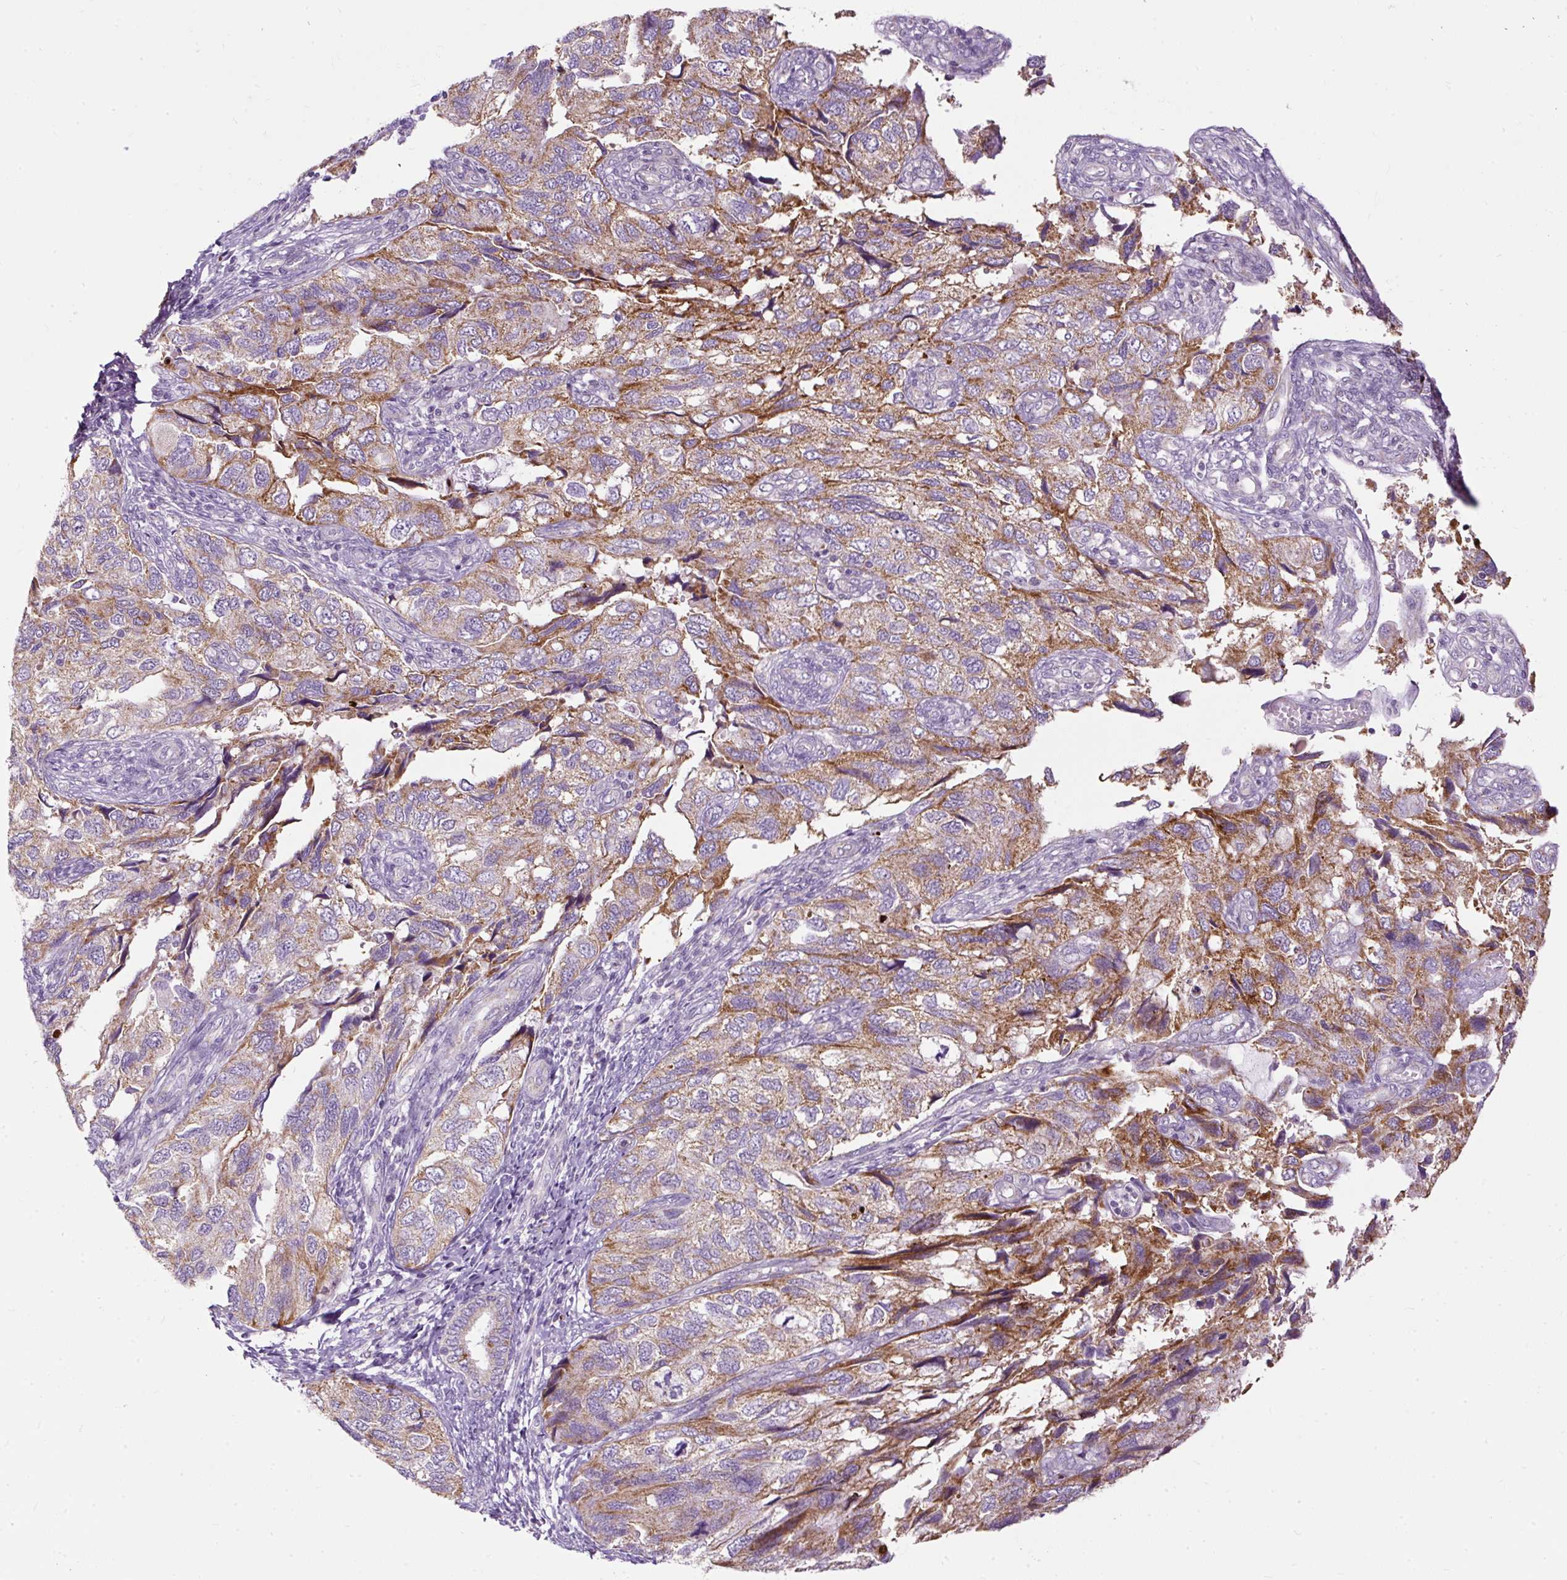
{"staining": {"intensity": "moderate", "quantity": ">75%", "location": "cytoplasmic/membranous"}, "tissue": "endometrial cancer", "cell_type": "Tumor cells", "image_type": "cancer", "snomed": [{"axis": "morphology", "description": "Carcinoma, NOS"}, {"axis": "topography", "description": "Uterus"}], "caption": "A brown stain highlights moderate cytoplasmic/membranous positivity of a protein in human carcinoma (endometrial) tumor cells.", "gene": "FMC1", "patient": {"sex": "female", "age": 76}}